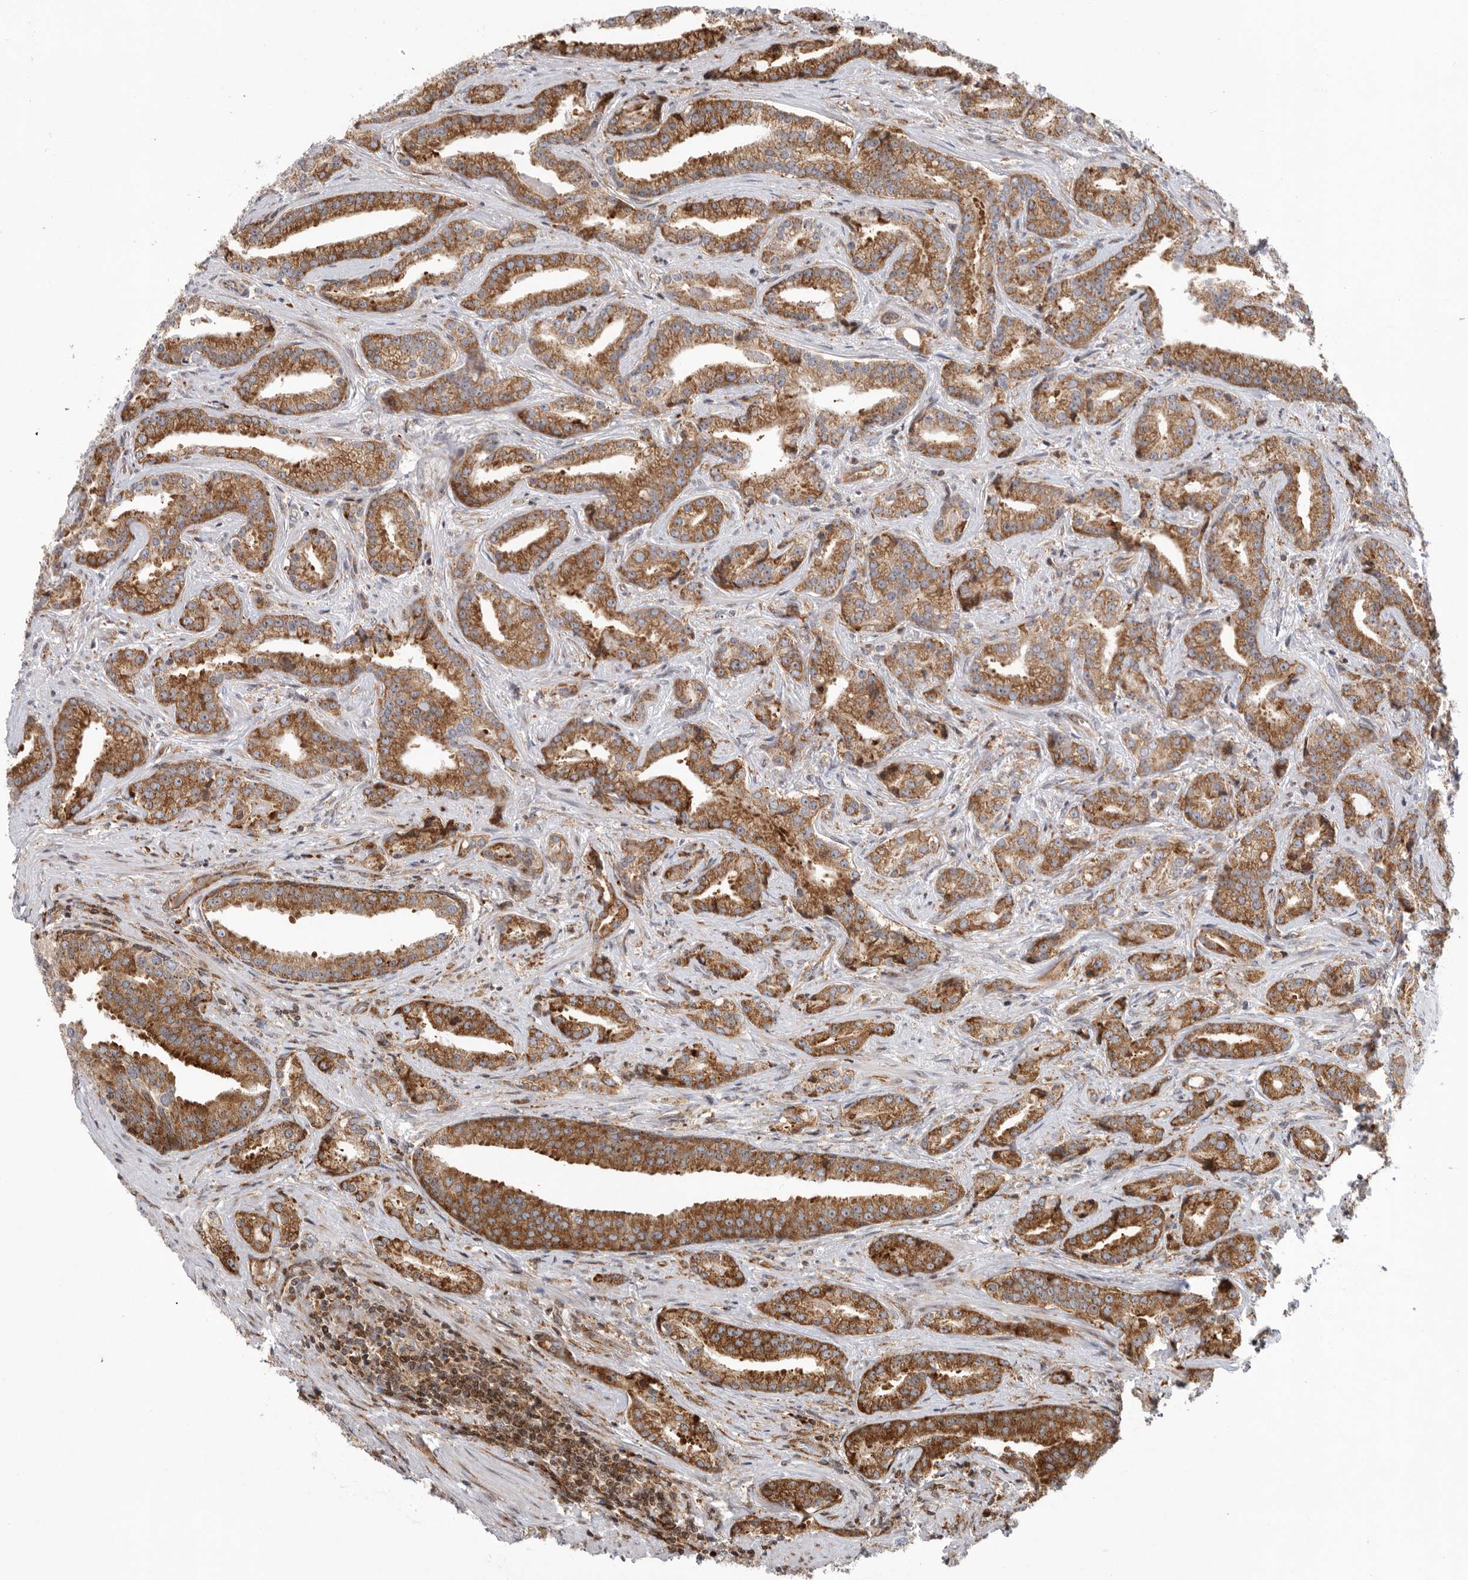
{"staining": {"intensity": "moderate", "quantity": ">75%", "location": "cytoplasmic/membranous"}, "tissue": "prostate cancer", "cell_type": "Tumor cells", "image_type": "cancer", "snomed": [{"axis": "morphology", "description": "Adenocarcinoma, Low grade"}, {"axis": "topography", "description": "Prostate"}], "caption": "Prostate low-grade adenocarcinoma was stained to show a protein in brown. There is medium levels of moderate cytoplasmic/membranous expression in about >75% of tumor cells. (Brightfield microscopy of DAB IHC at high magnification).", "gene": "FZD3", "patient": {"sex": "male", "age": 67}}